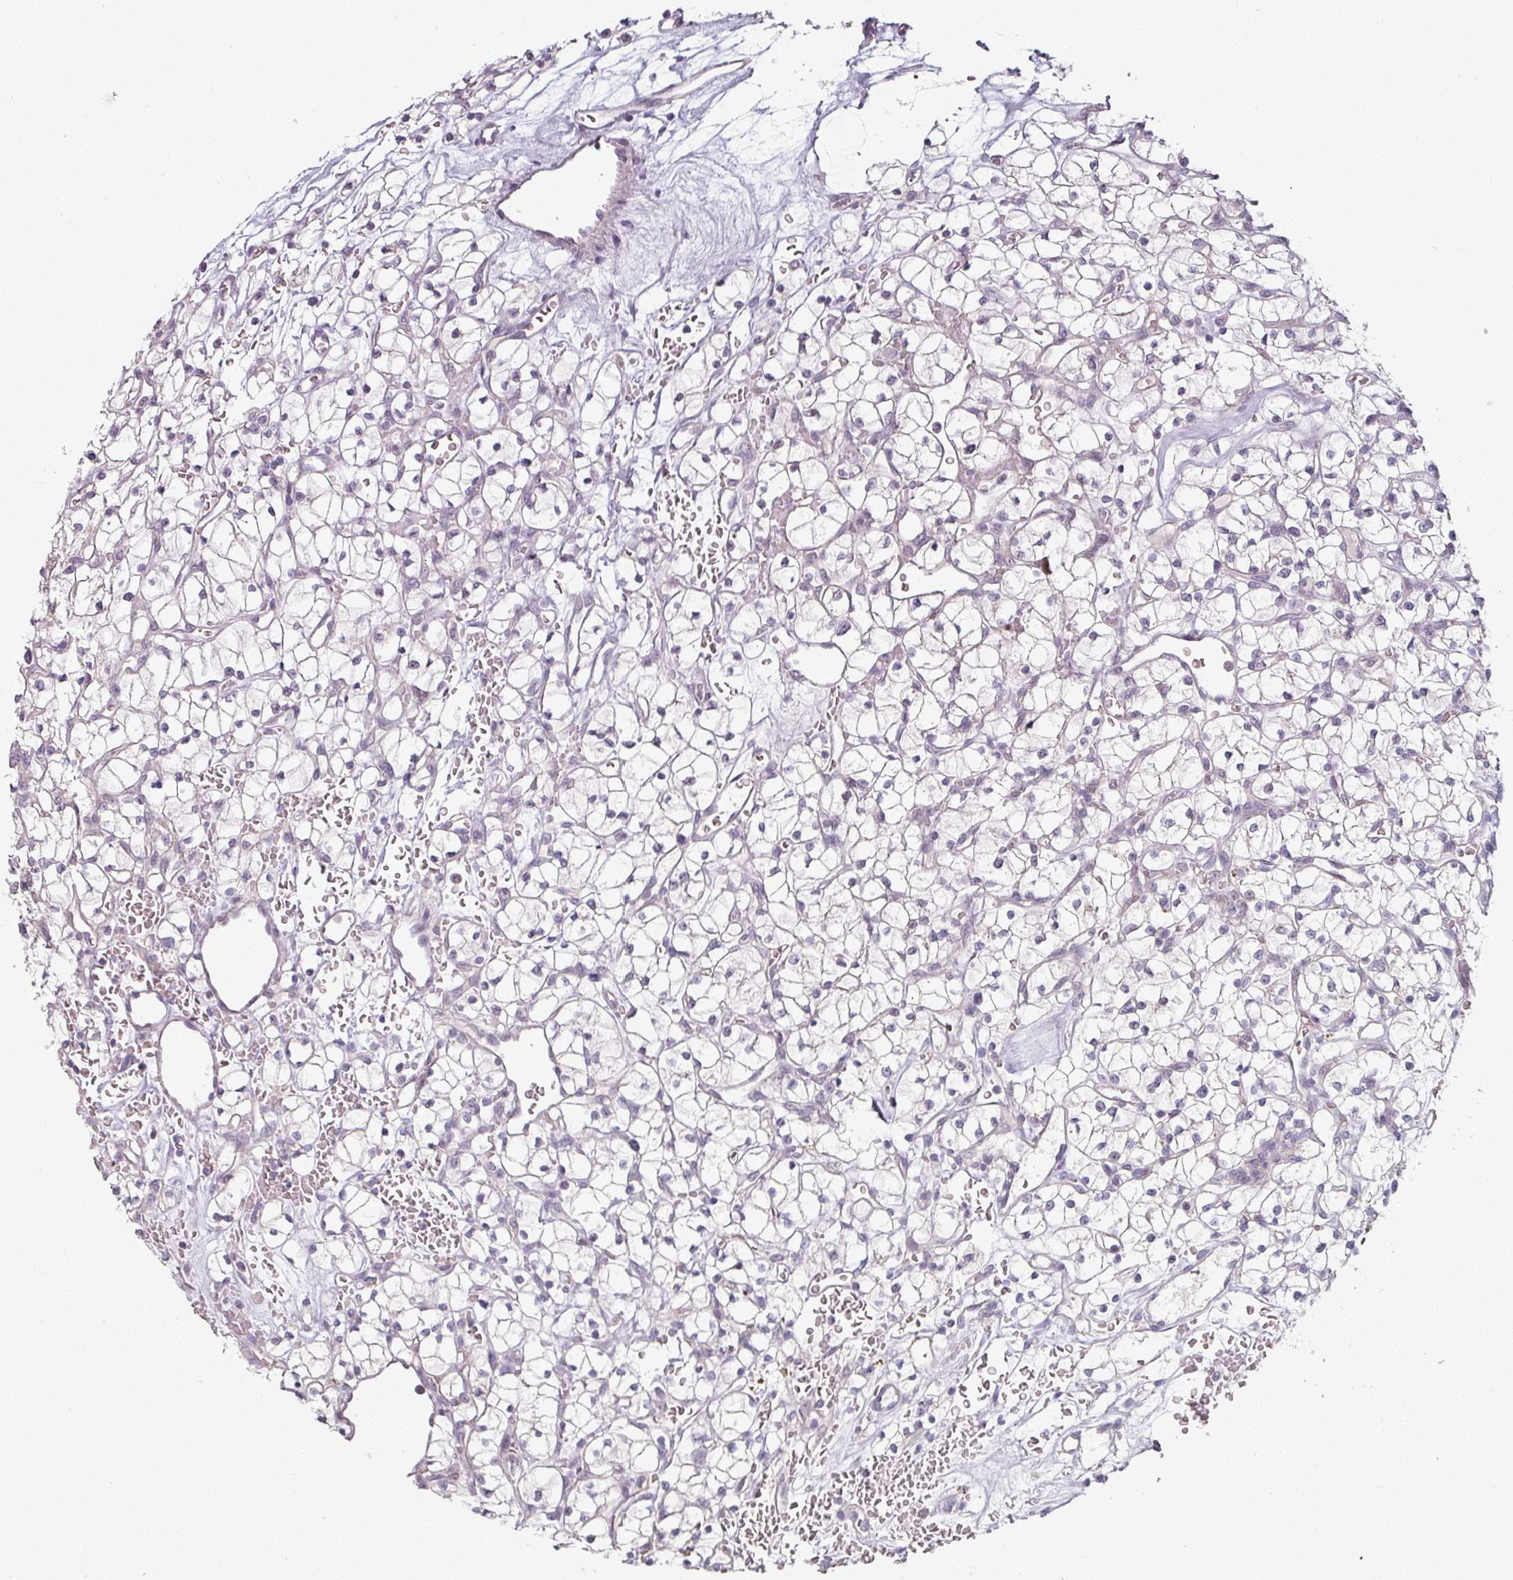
{"staining": {"intensity": "negative", "quantity": "none", "location": "none"}, "tissue": "renal cancer", "cell_type": "Tumor cells", "image_type": "cancer", "snomed": [{"axis": "morphology", "description": "Adenocarcinoma, NOS"}, {"axis": "topography", "description": "Kidney"}], "caption": "A histopathology image of renal cancer (adenocarcinoma) stained for a protein displays no brown staining in tumor cells.", "gene": "ZBTB6", "patient": {"sex": "female", "age": 64}}